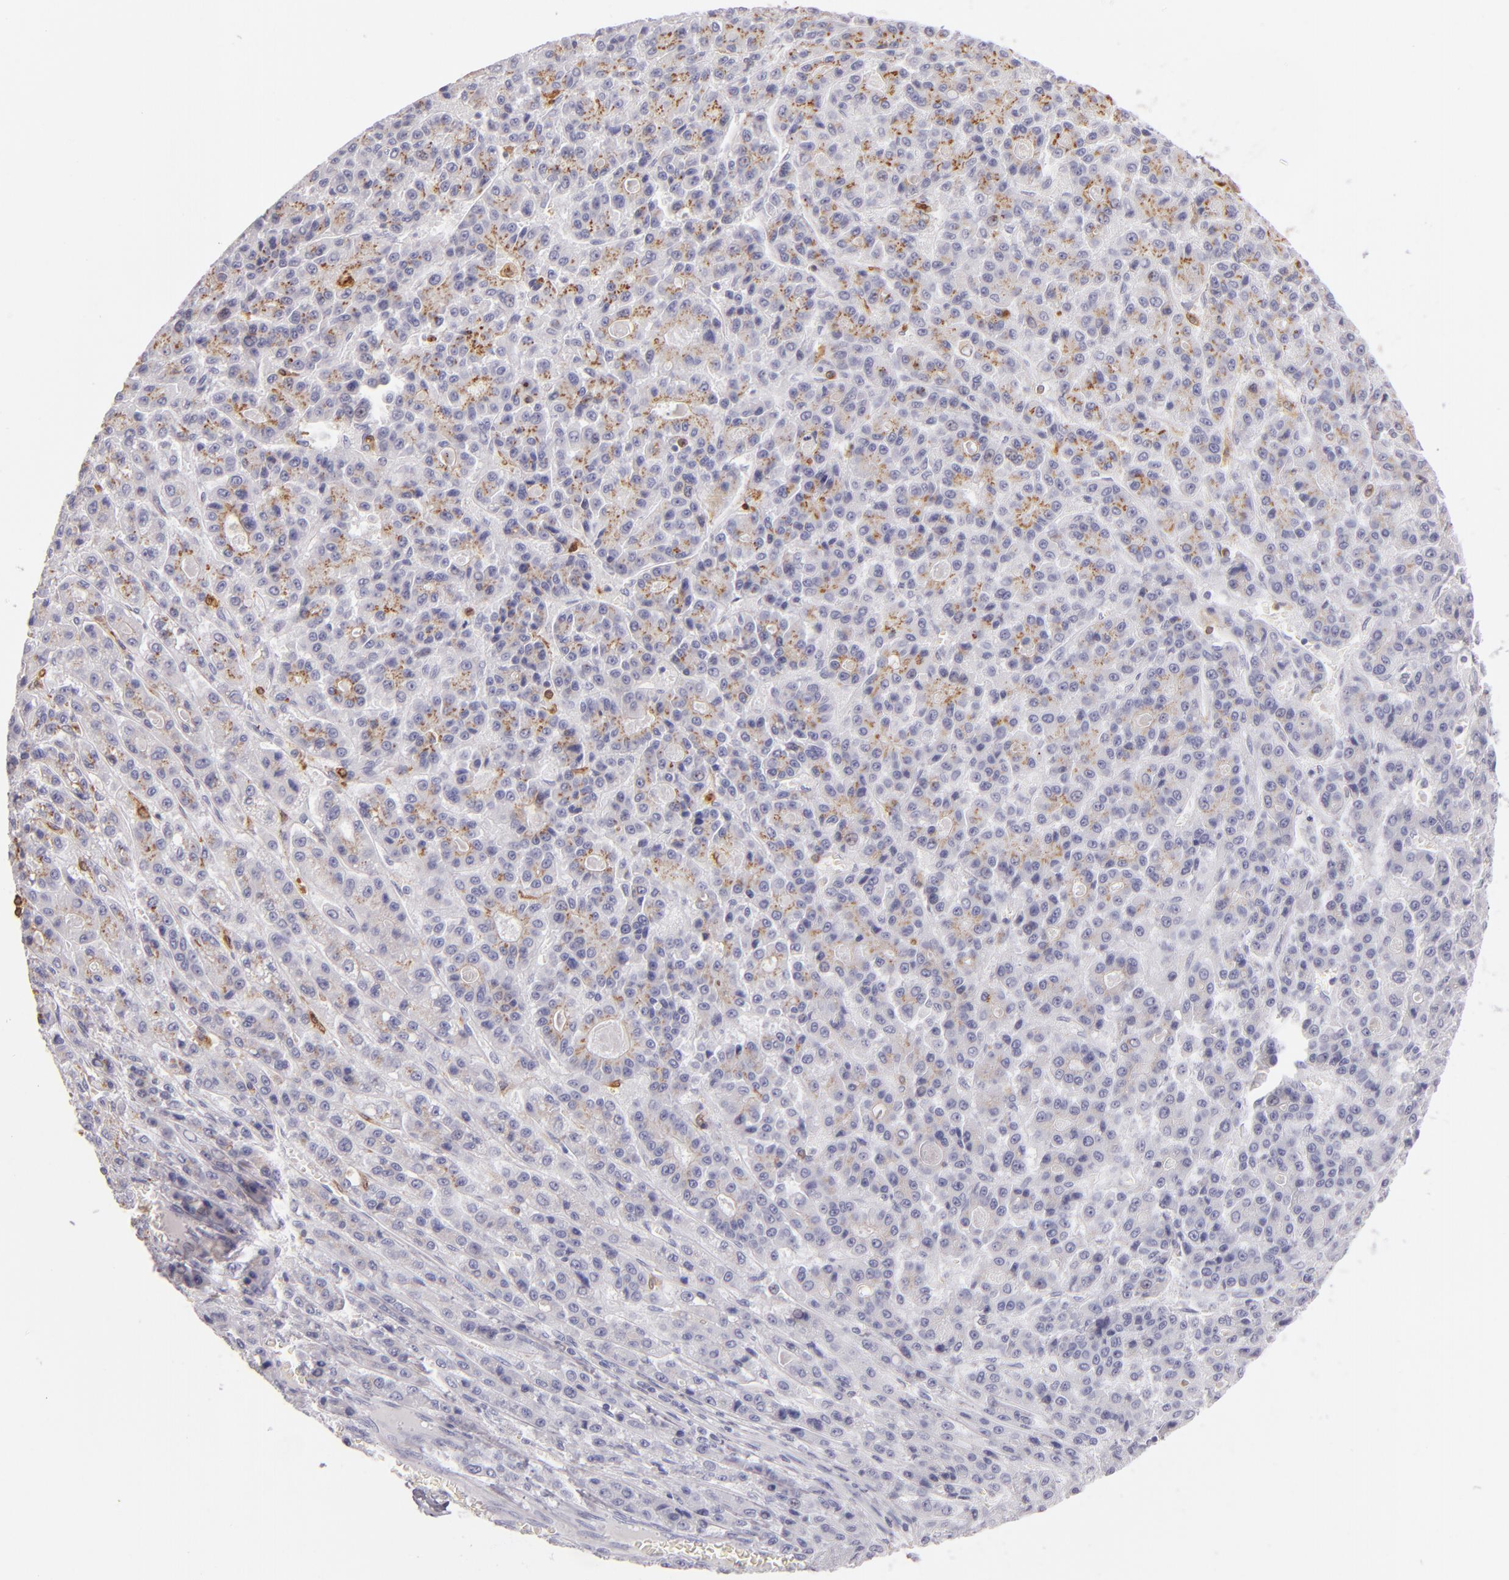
{"staining": {"intensity": "moderate", "quantity": "25%-75%", "location": "cytoplasmic/membranous"}, "tissue": "liver cancer", "cell_type": "Tumor cells", "image_type": "cancer", "snomed": [{"axis": "morphology", "description": "Carcinoma, Hepatocellular, NOS"}, {"axis": "topography", "description": "Liver"}], "caption": "Protein staining of liver cancer tissue demonstrates moderate cytoplasmic/membranous positivity in approximately 25%-75% of tumor cells.", "gene": "CD74", "patient": {"sex": "male", "age": 70}}